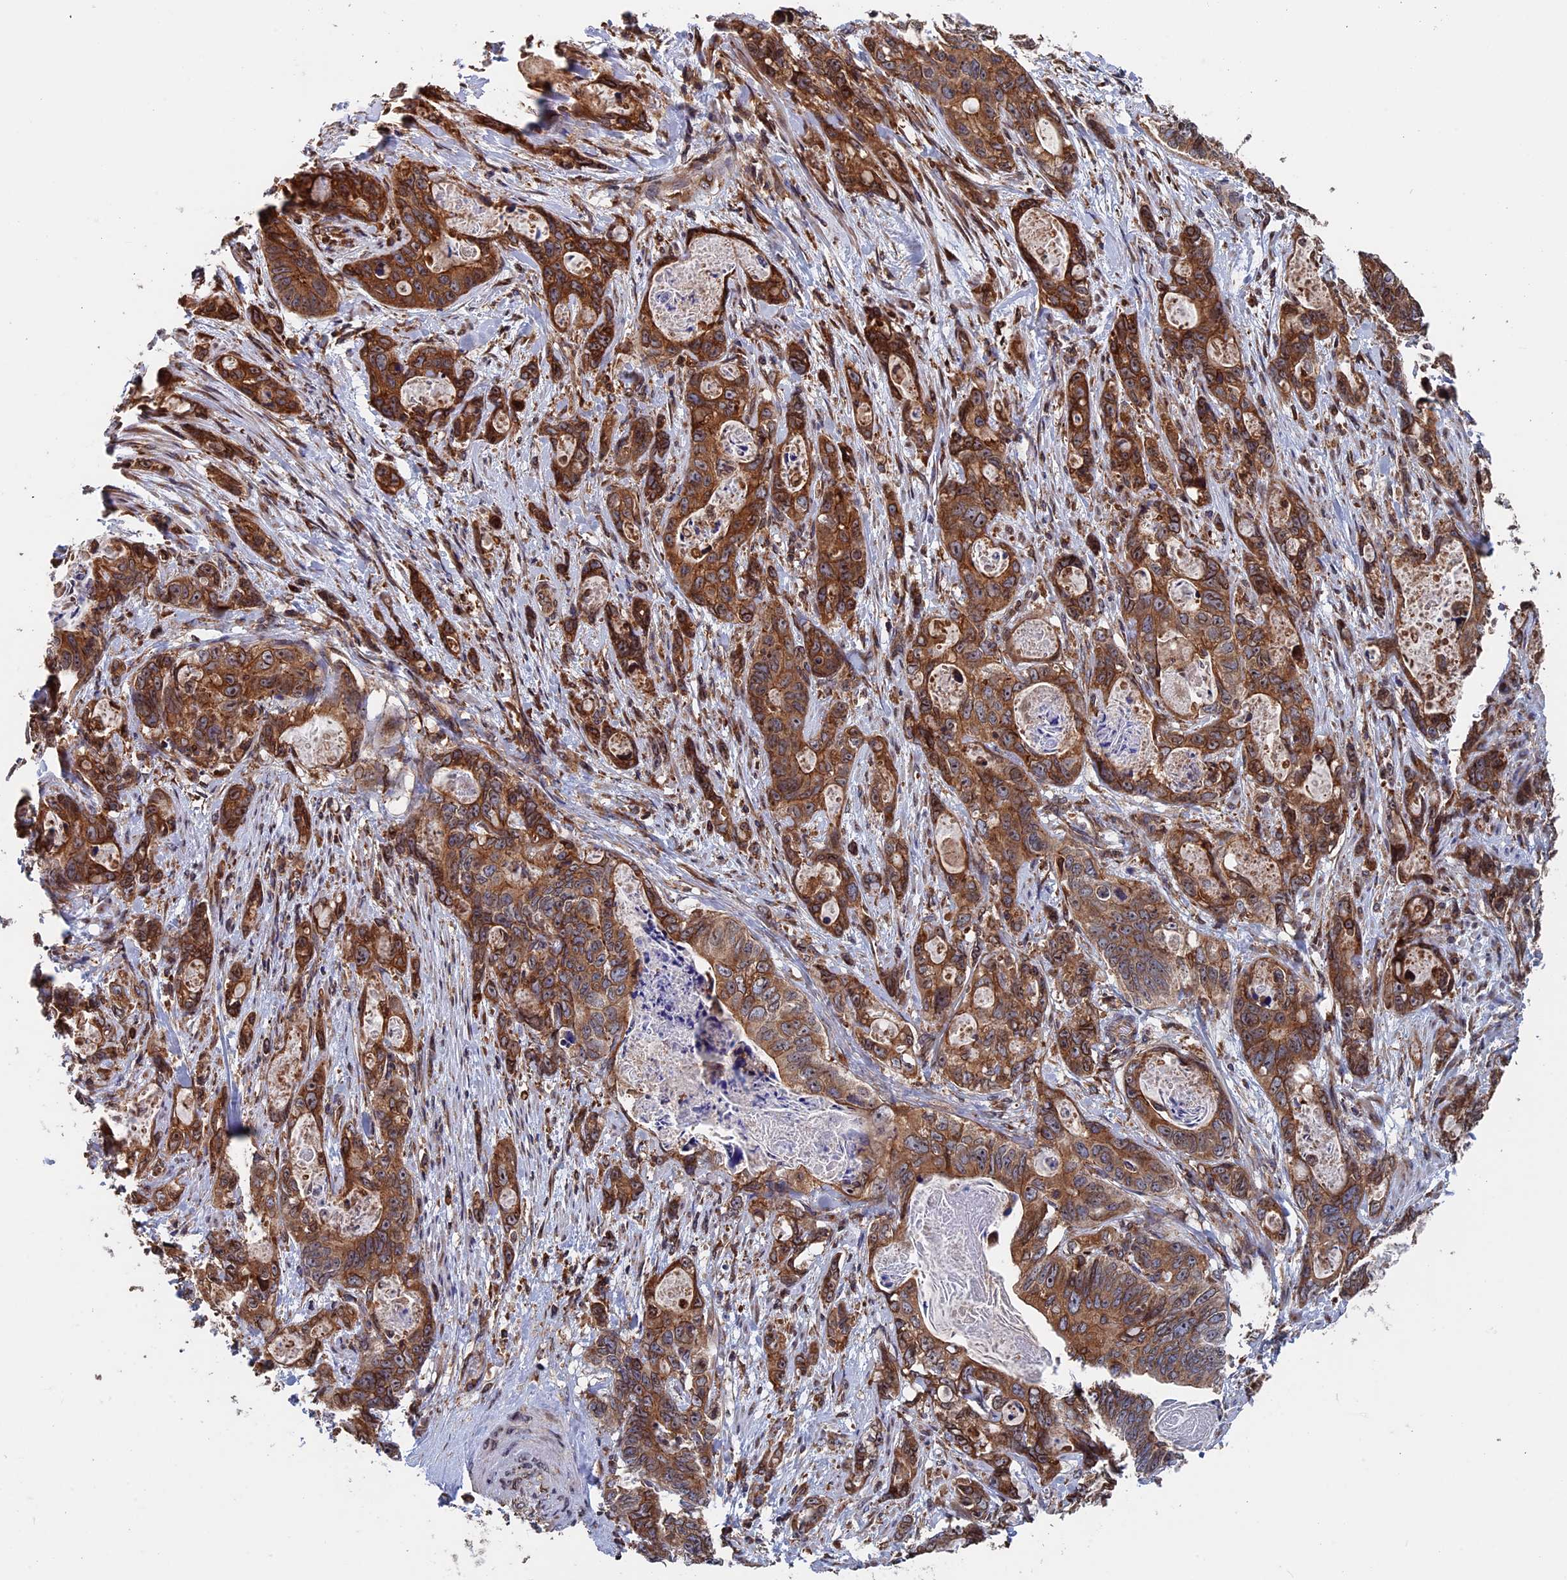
{"staining": {"intensity": "strong", "quantity": ">75%", "location": "cytoplasmic/membranous"}, "tissue": "stomach cancer", "cell_type": "Tumor cells", "image_type": "cancer", "snomed": [{"axis": "morphology", "description": "Normal tissue, NOS"}, {"axis": "morphology", "description": "Adenocarcinoma, NOS"}, {"axis": "topography", "description": "Stomach"}], "caption": "Stomach cancer stained with immunohistochemistry (IHC) demonstrates strong cytoplasmic/membranous staining in about >75% of tumor cells.", "gene": "RPUSD1", "patient": {"sex": "female", "age": 89}}